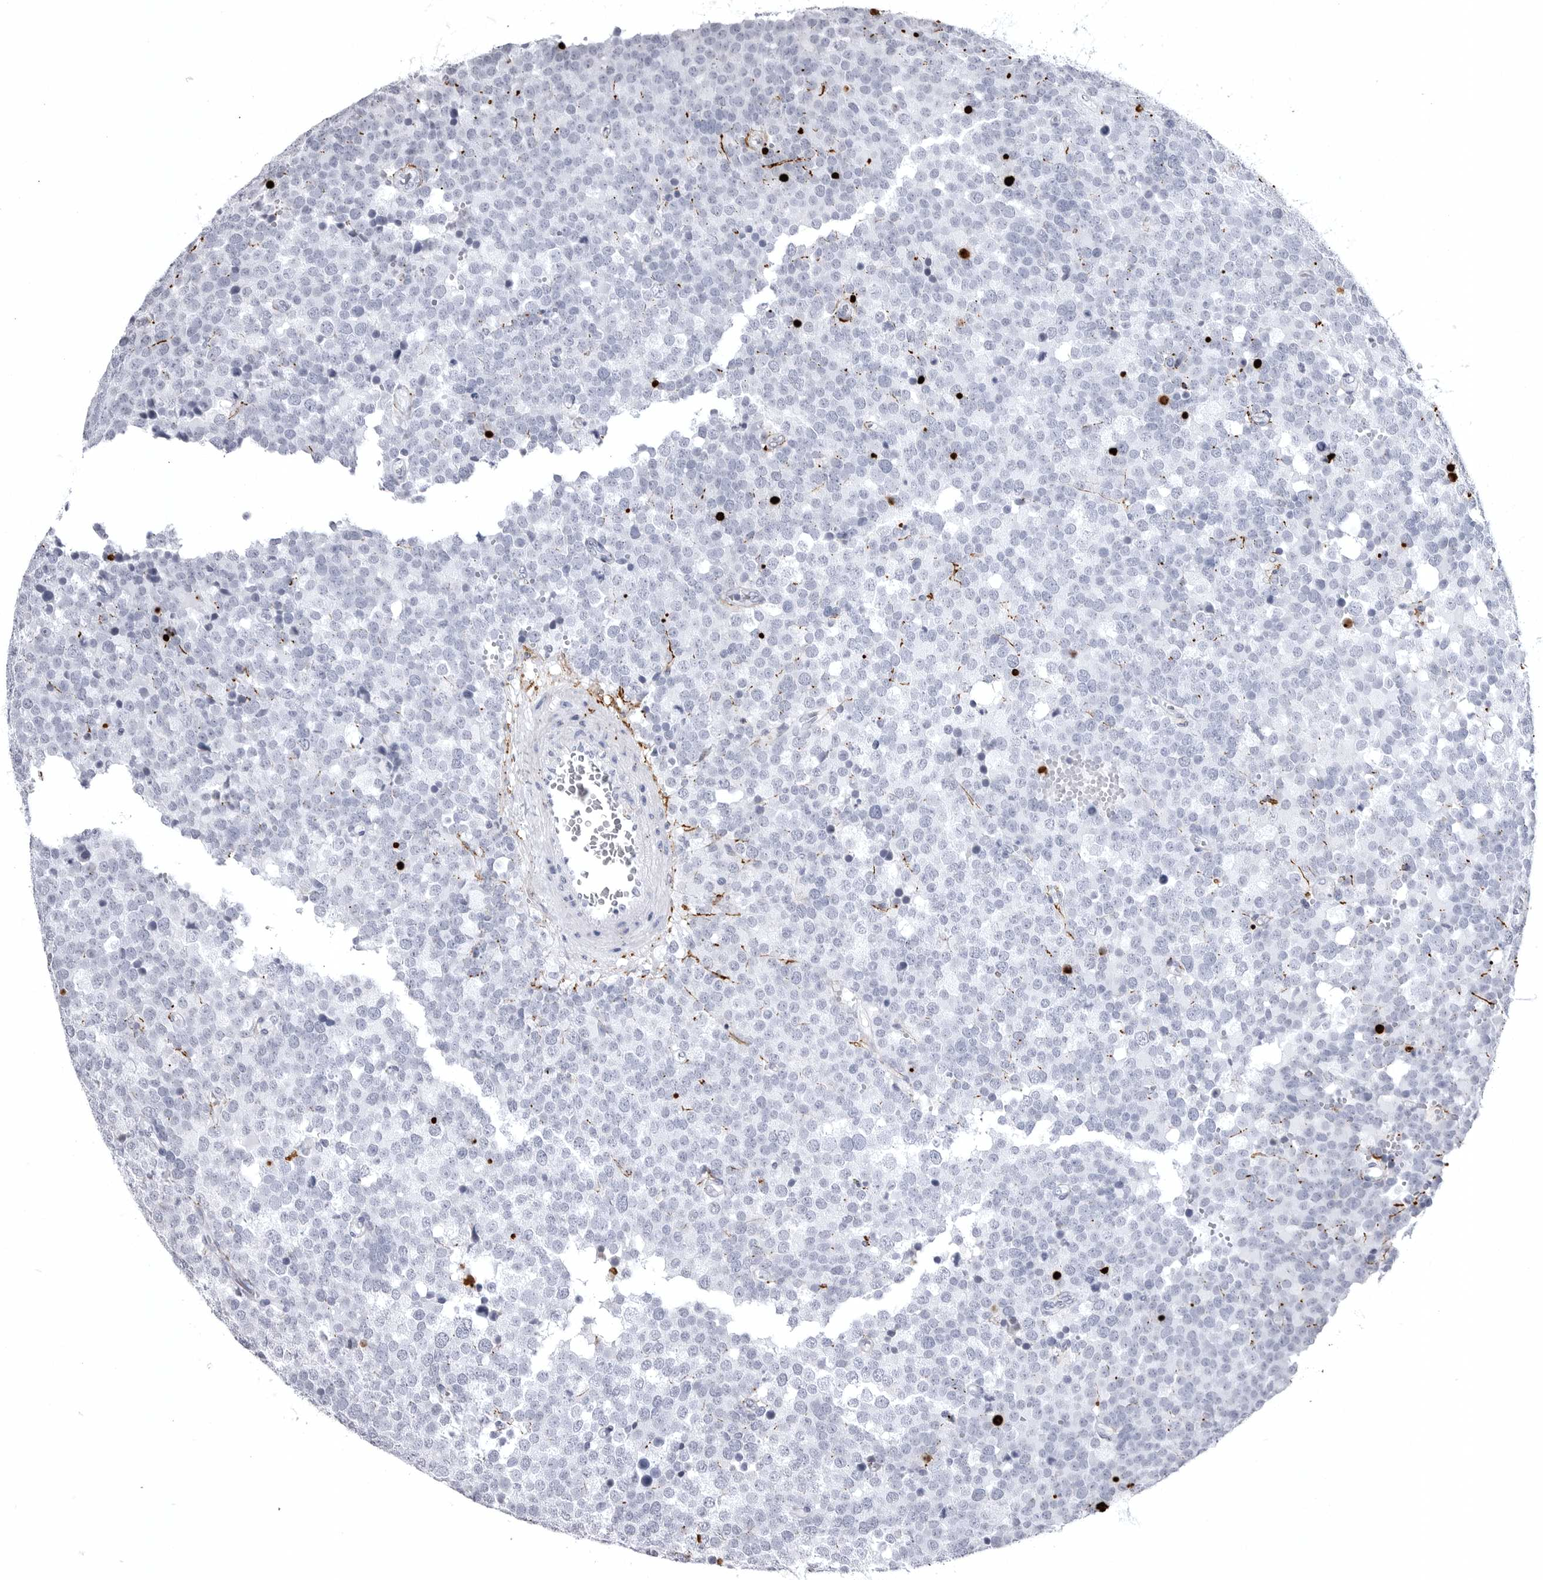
{"staining": {"intensity": "negative", "quantity": "none", "location": "none"}, "tissue": "testis cancer", "cell_type": "Tumor cells", "image_type": "cancer", "snomed": [{"axis": "morphology", "description": "Seminoma, NOS"}, {"axis": "topography", "description": "Testis"}], "caption": "DAB (3,3'-diaminobenzidine) immunohistochemical staining of human seminoma (testis) displays no significant staining in tumor cells. (DAB (3,3'-diaminobenzidine) immunohistochemistry (IHC), high magnification).", "gene": "COL26A1", "patient": {"sex": "male", "age": 71}}